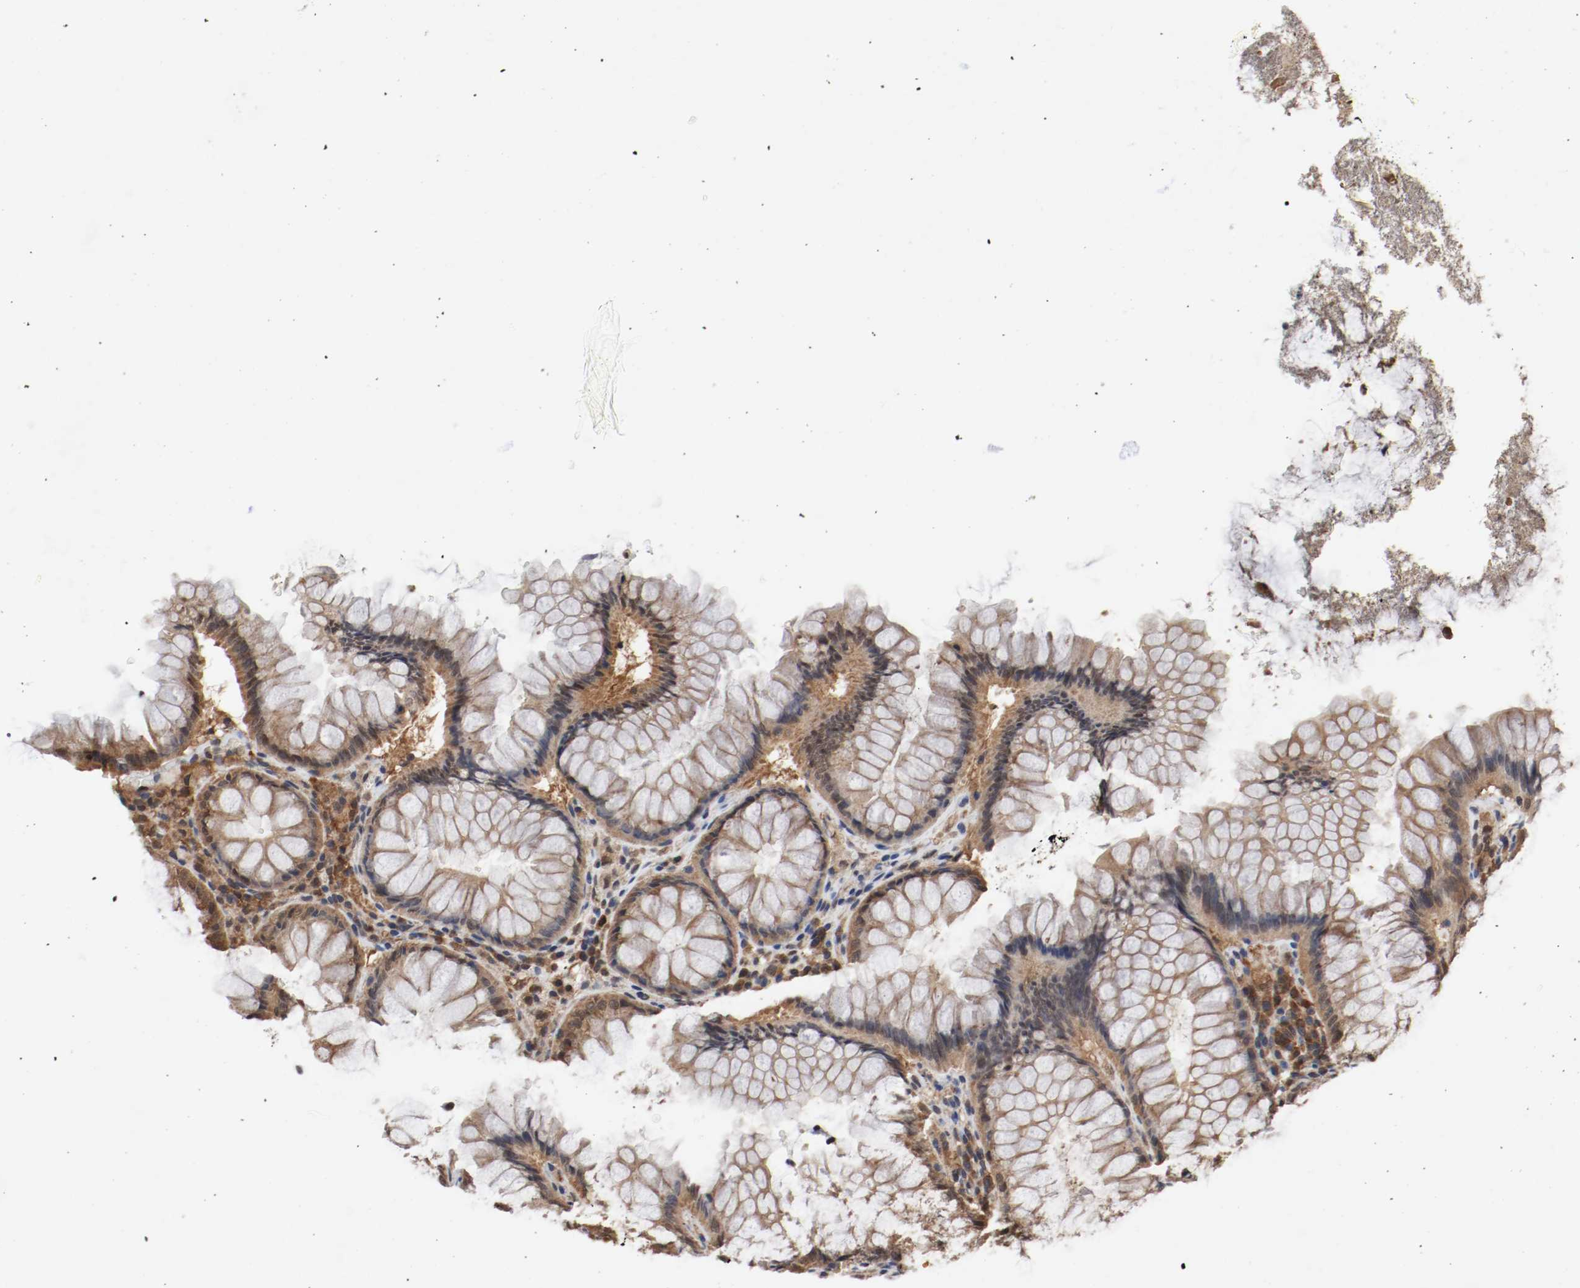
{"staining": {"intensity": "moderate", "quantity": ">75%", "location": "cytoplasmic/membranous"}, "tissue": "colon", "cell_type": "Endothelial cells", "image_type": "normal", "snomed": [{"axis": "morphology", "description": "Normal tissue, NOS"}, {"axis": "topography", "description": "Colon"}], "caption": "Endothelial cells exhibit medium levels of moderate cytoplasmic/membranous expression in about >75% of cells in unremarkable human colon.", "gene": "AFG3L2", "patient": {"sex": "female", "age": 46}}